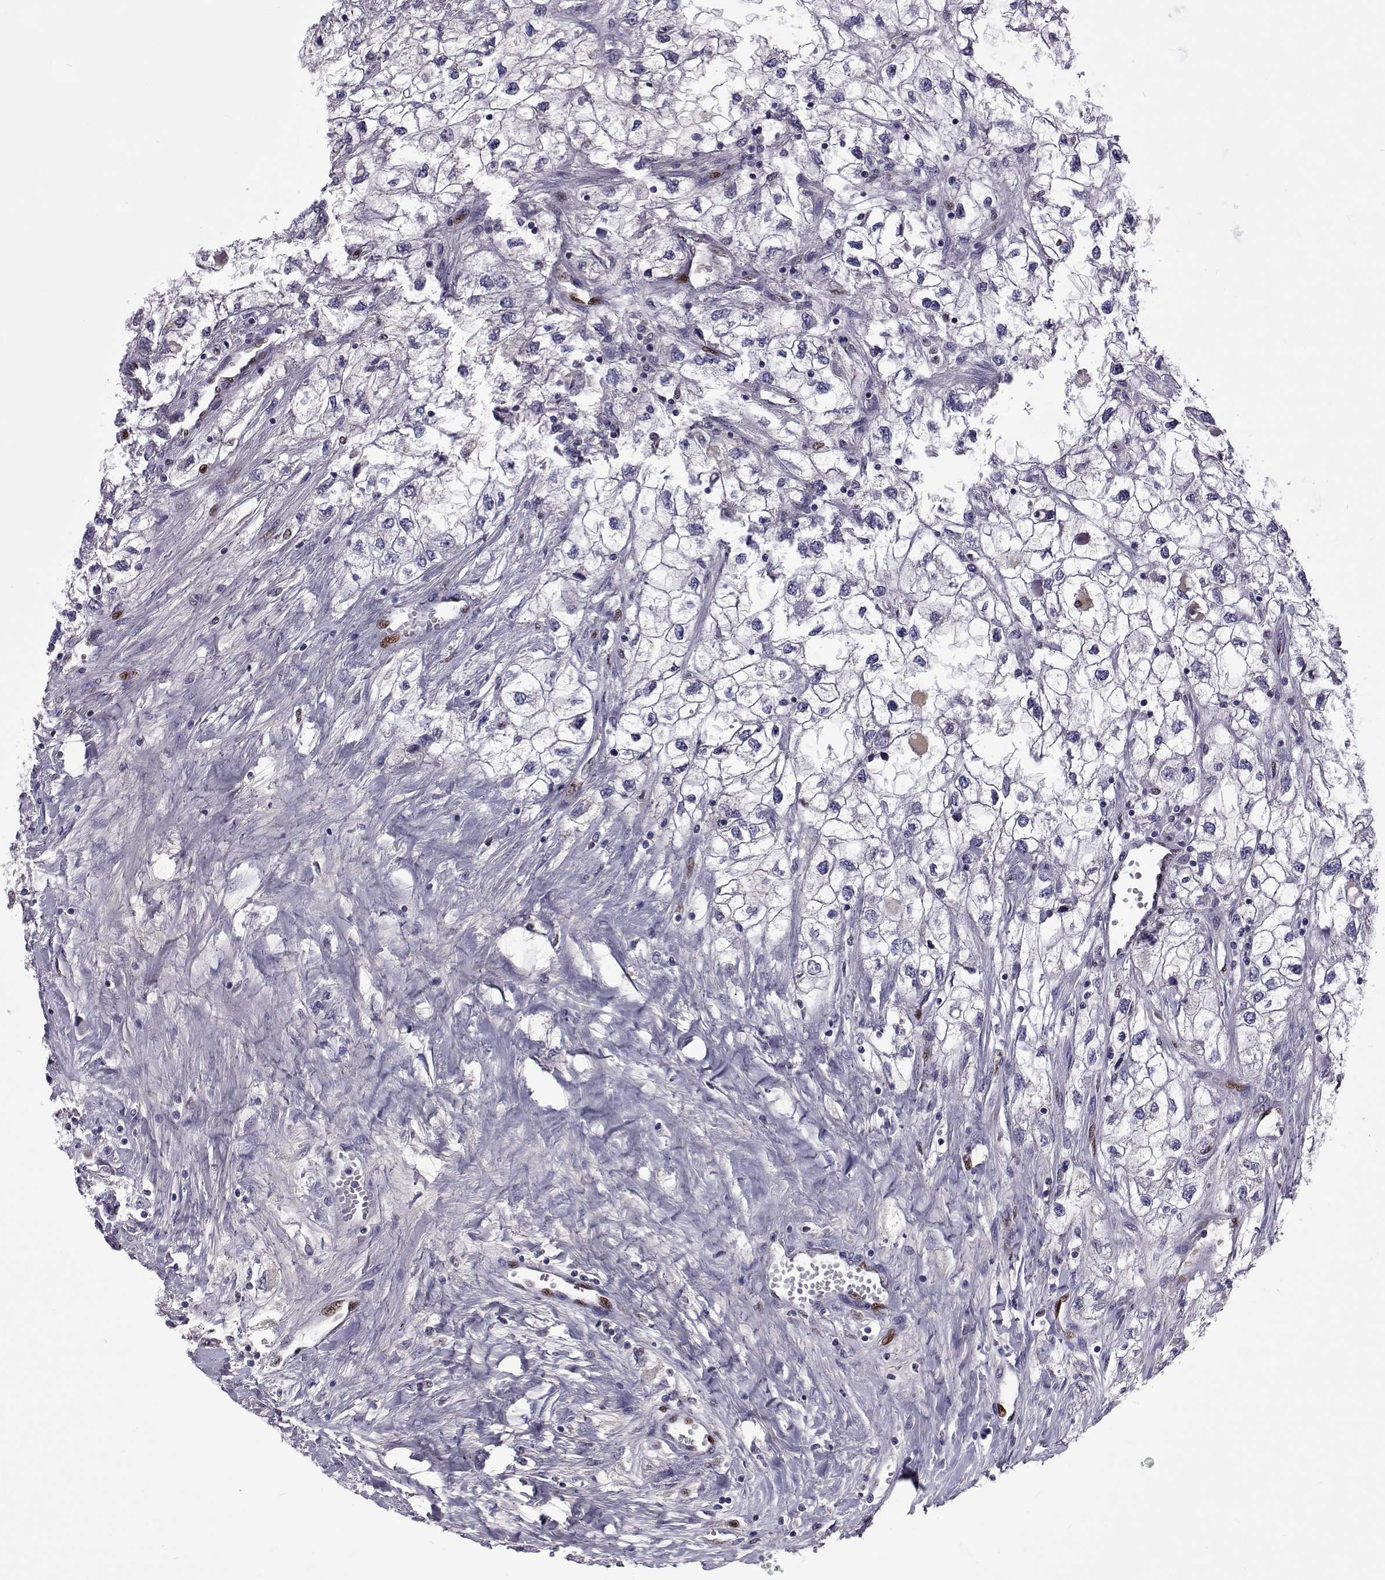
{"staining": {"intensity": "negative", "quantity": "none", "location": "none"}, "tissue": "renal cancer", "cell_type": "Tumor cells", "image_type": "cancer", "snomed": [{"axis": "morphology", "description": "Adenocarcinoma, NOS"}, {"axis": "topography", "description": "Kidney"}], "caption": "Tumor cells are negative for brown protein staining in adenocarcinoma (renal).", "gene": "TCF15", "patient": {"sex": "male", "age": 59}}